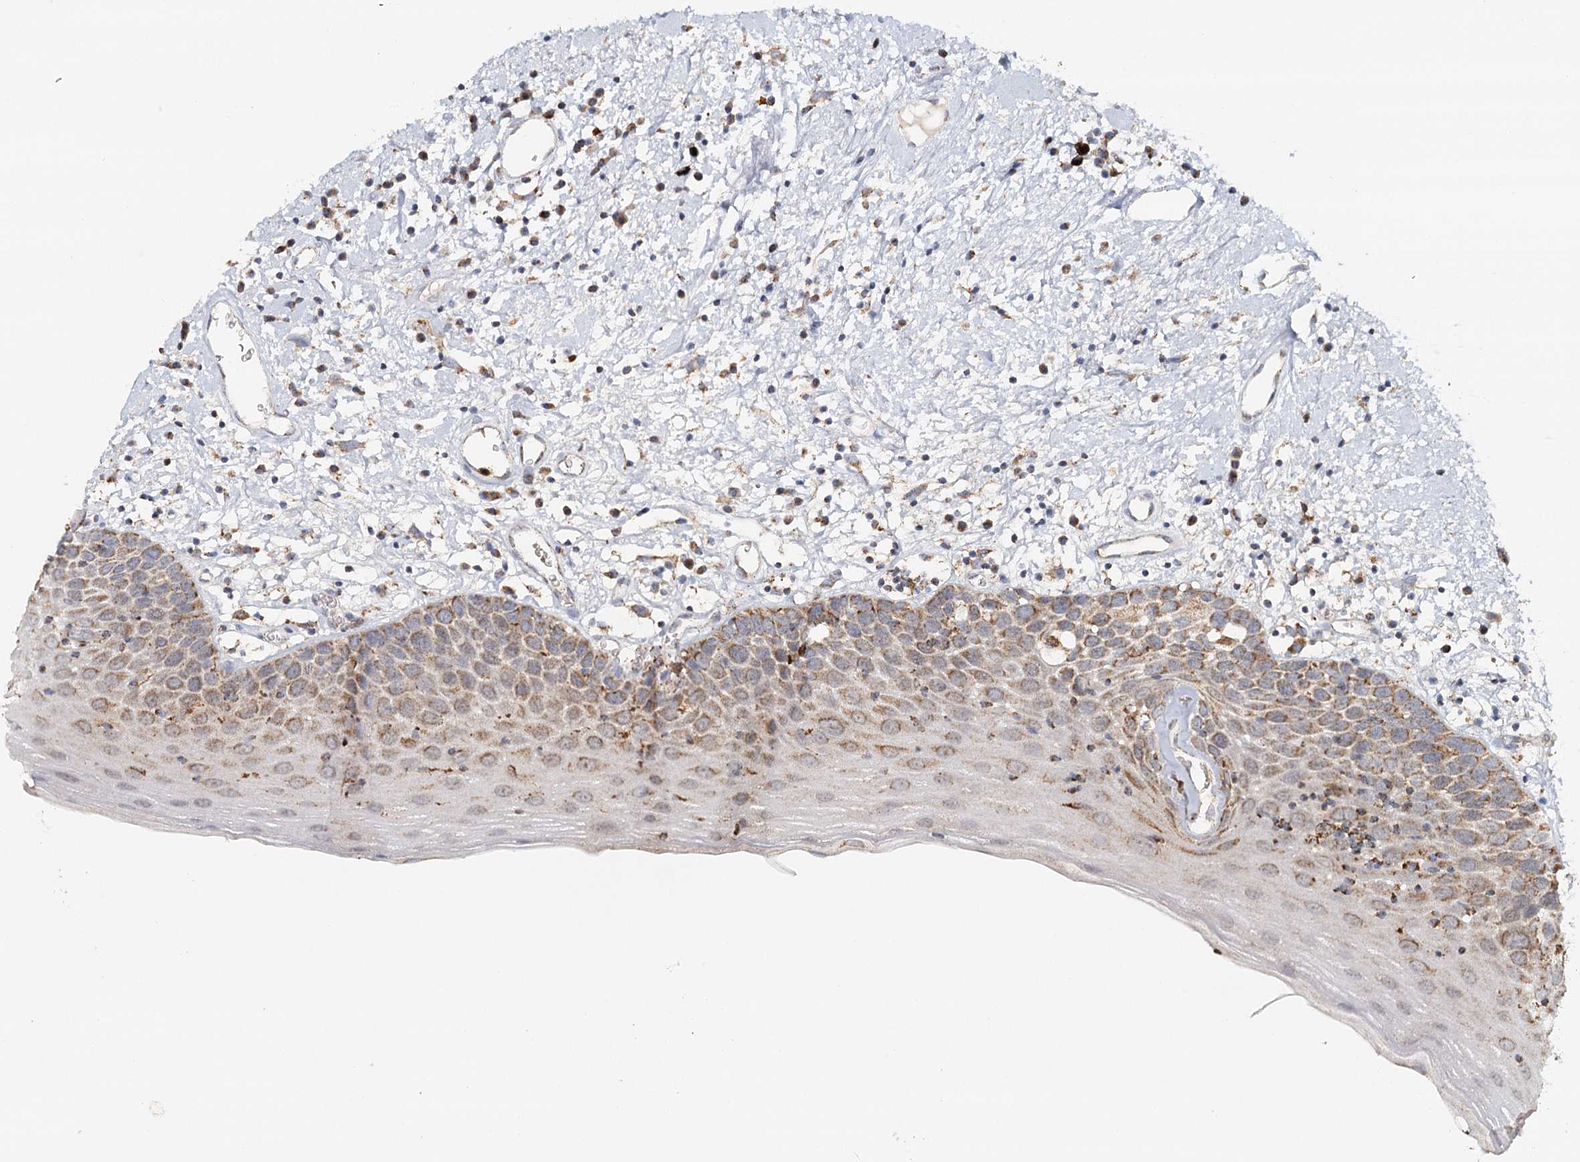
{"staining": {"intensity": "moderate", "quantity": "25%-75%", "location": "cytoplasmic/membranous"}, "tissue": "oral mucosa", "cell_type": "Squamous epithelial cells", "image_type": "normal", "snomed": [{"axis": "morphology", "description": "Normal tissue, NOS"}, {"axis": "topography", "description": "Oral tissue"}], "caption": "Benign oral mucosa shows moderate cytoplasmic/membranous staining in about 25%-75% of squamous epithelial cells, visualized by immunohistochemistry. (Brightfield microscopy of DAB IHC at high magnification).", "gene": "MMP25", "patient": {"sex": "male", "age": 74}}